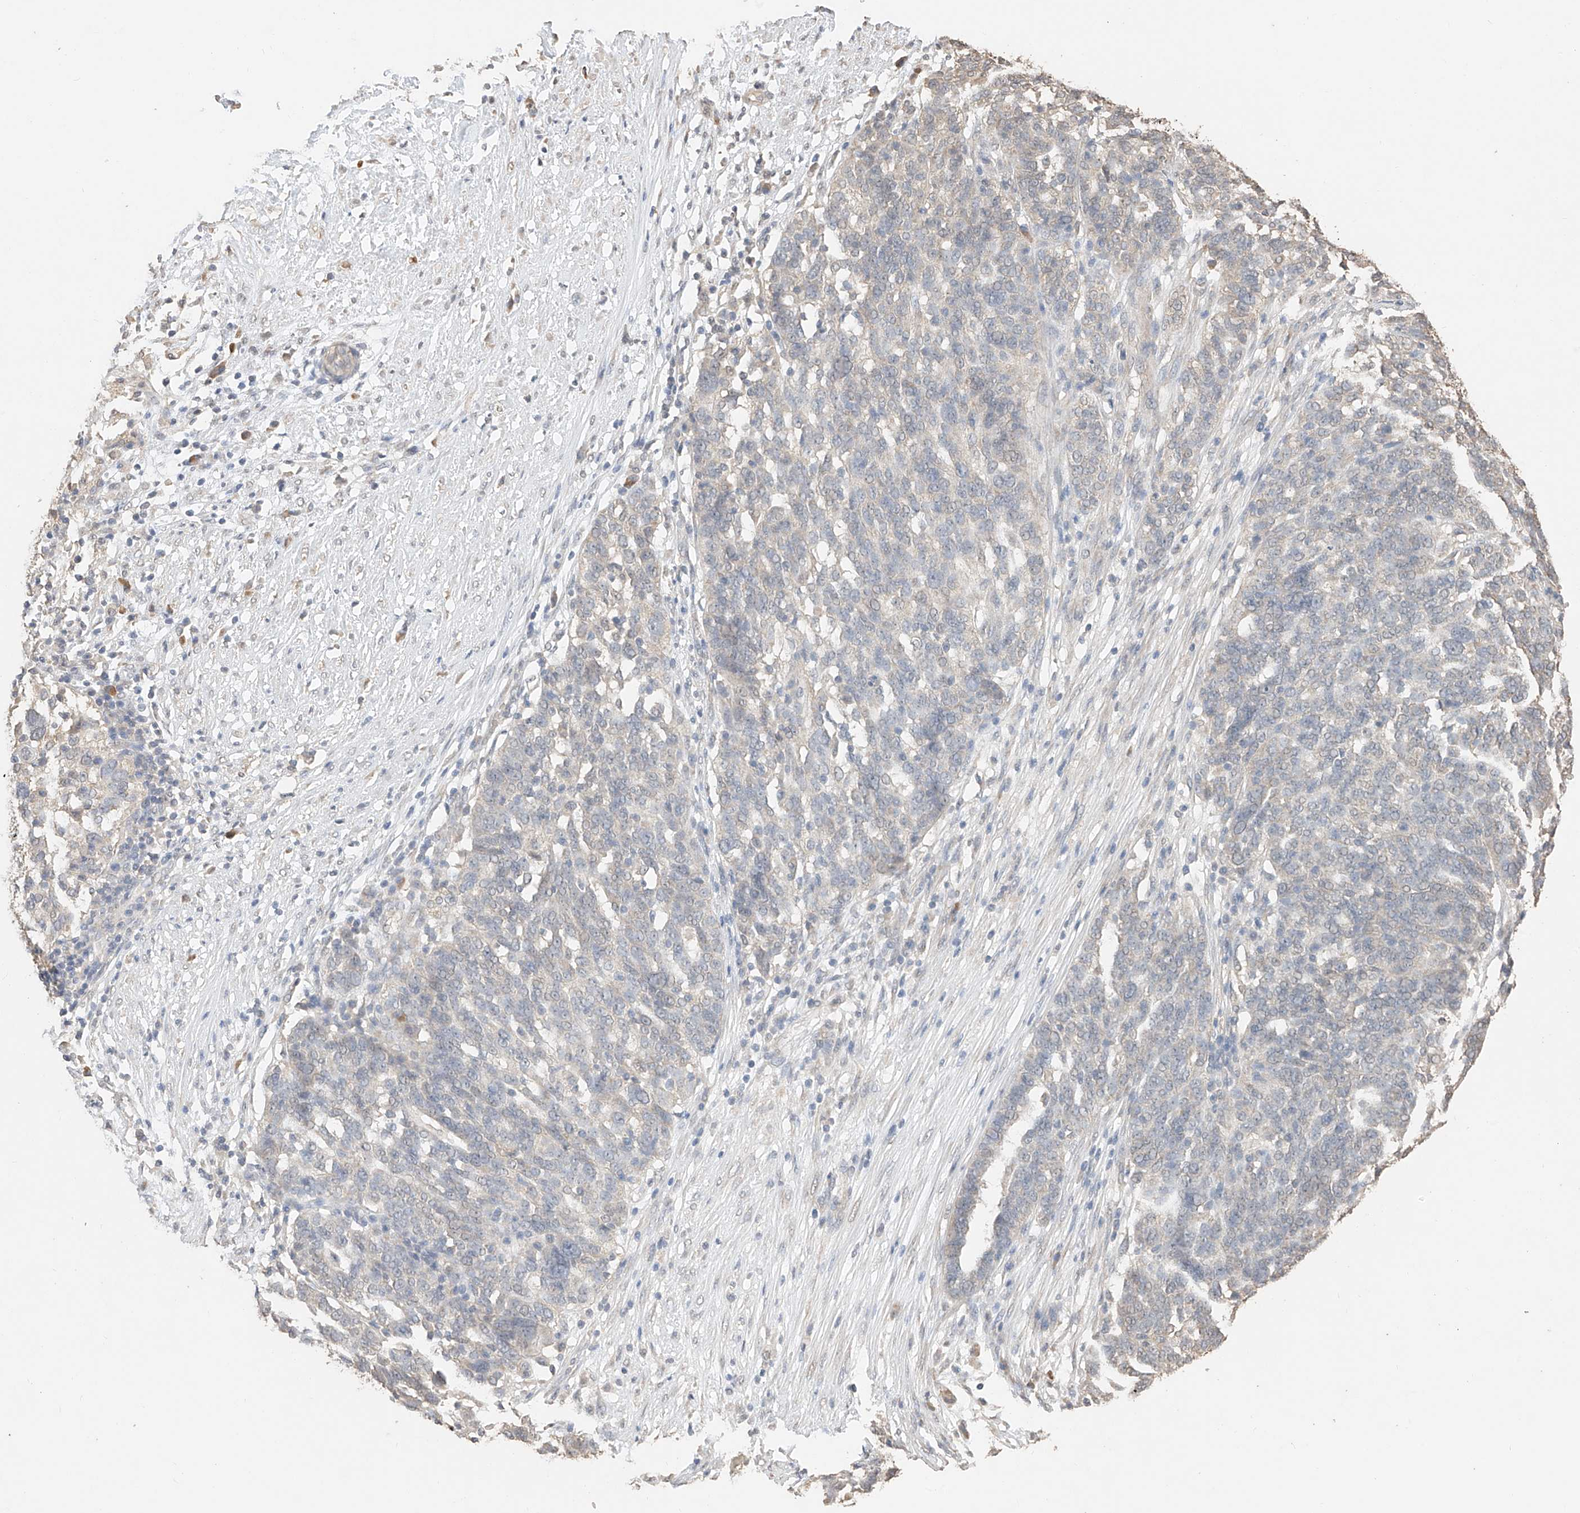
{"staining": {"intensity": "weak", "quantity": "<25%", "location": "cytoplasmic/membranous"}, "tissue": "ovarian cancer", "cell_type": "Tumor cells", "image_type": "cancer", "snomed": [{"axis": "morphology", "description": "Cystadenocarcinoma, serous, NOS"}, {"axis": "topography", "description": "Ovary"}], "caption": "Protein analysis of ovarian serous cystadenocarcinoma displays no significant staining in tumor cells. Nuclei are stained in blue.", "gene": "IL22RA2", "patient": {"sex": "female", "age": 59}}